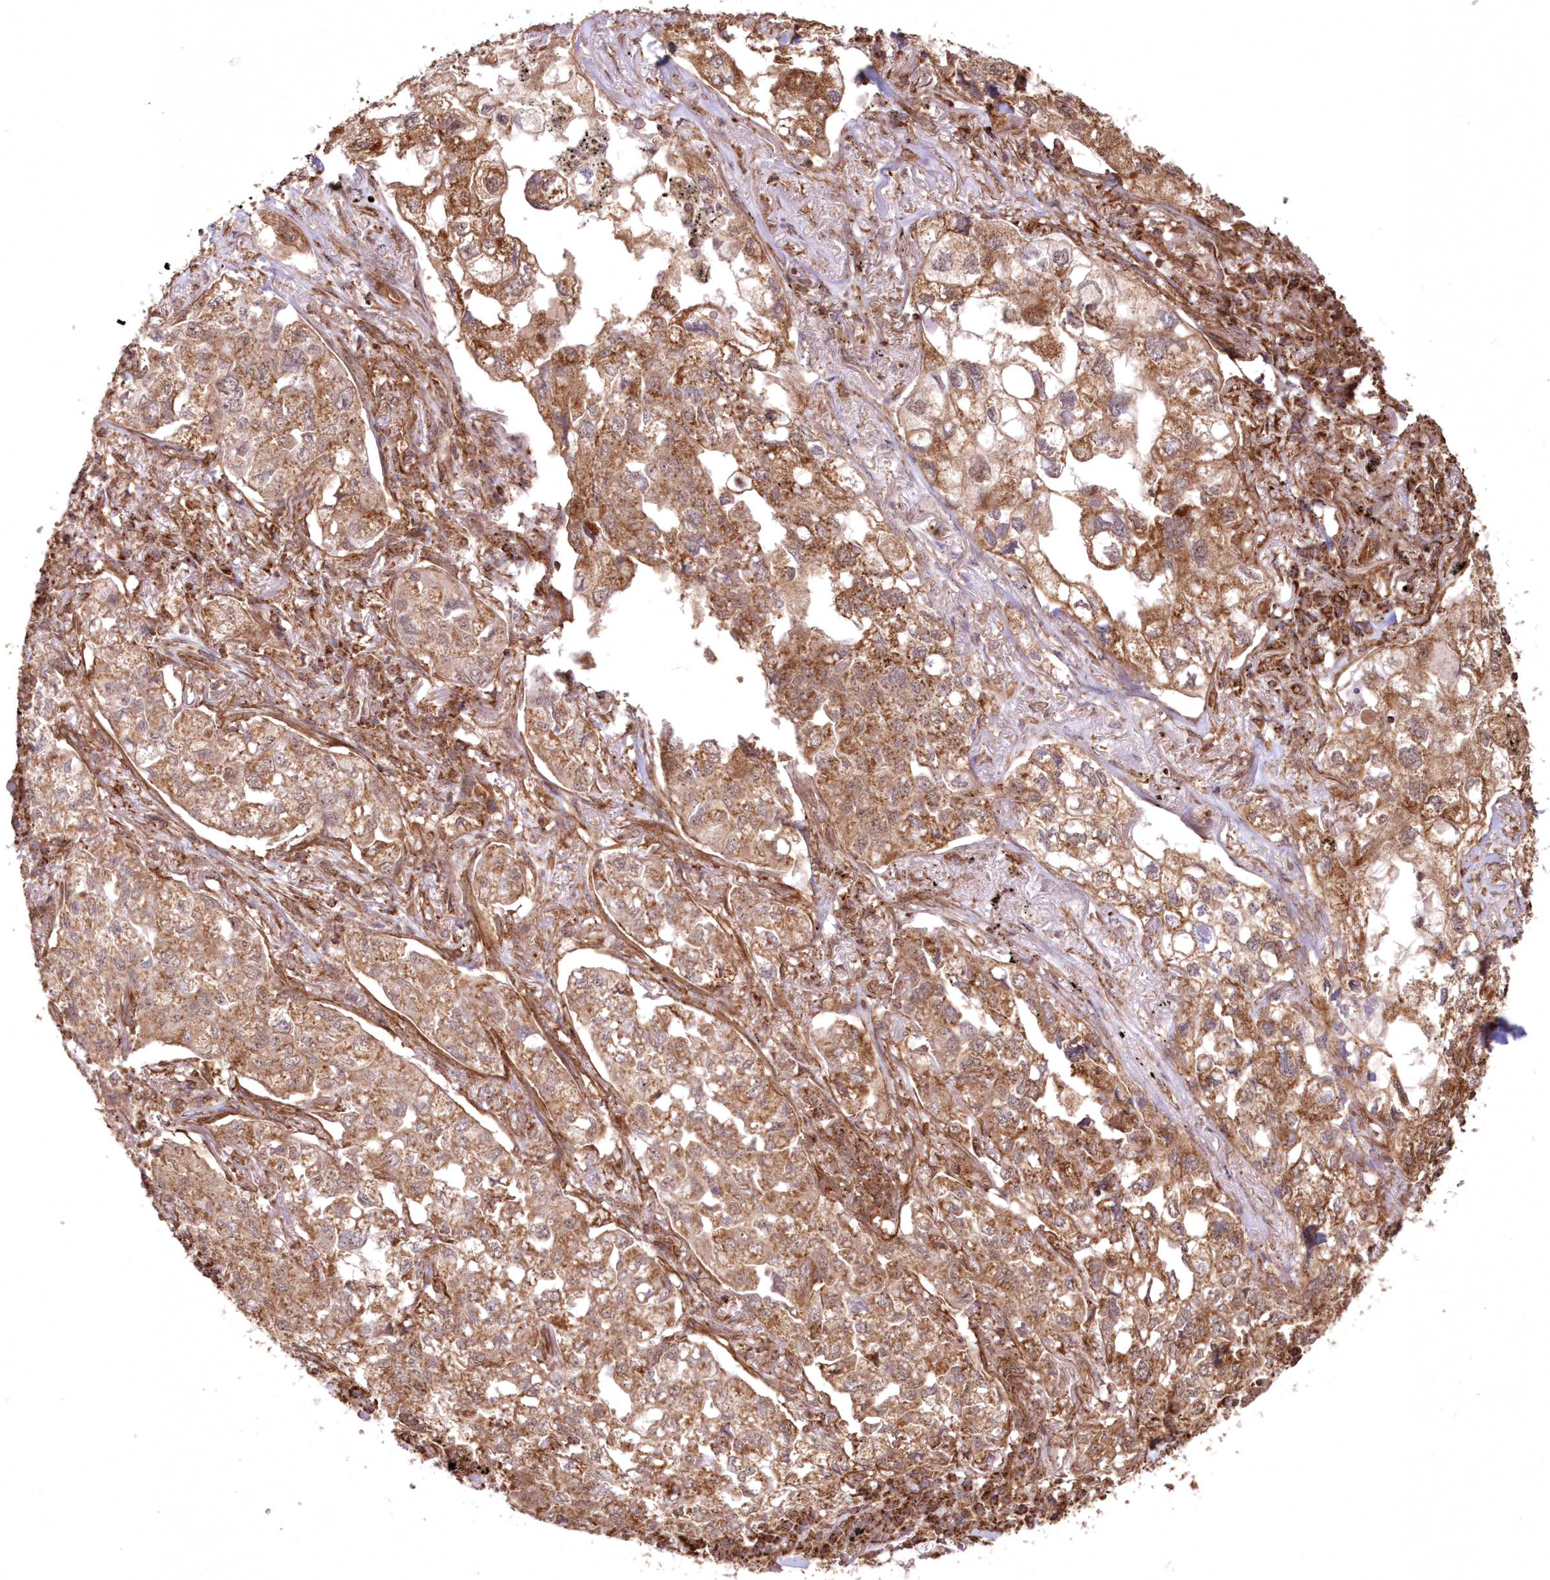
{"staining": {"intensity": "moderate", "quantity": ">75%", "location": "cytoplasmic/membranous"}, "tissue": "lung cancer", "cell_type": "Tumor cells", "image_type": "cancer", "snomed": [{"axis": "morphology", "description": "Adenocarcinoma, NOS"}, {"axis": "topography", "description": "Lung"}], "caption": "Moderate cytoplasmic/membranous staining is identified in about >75% of tumor cells in lung cancer (adenocarcinoma).", "gene": "TMEM139", "patient": {"sex": "male", "age": 65}}